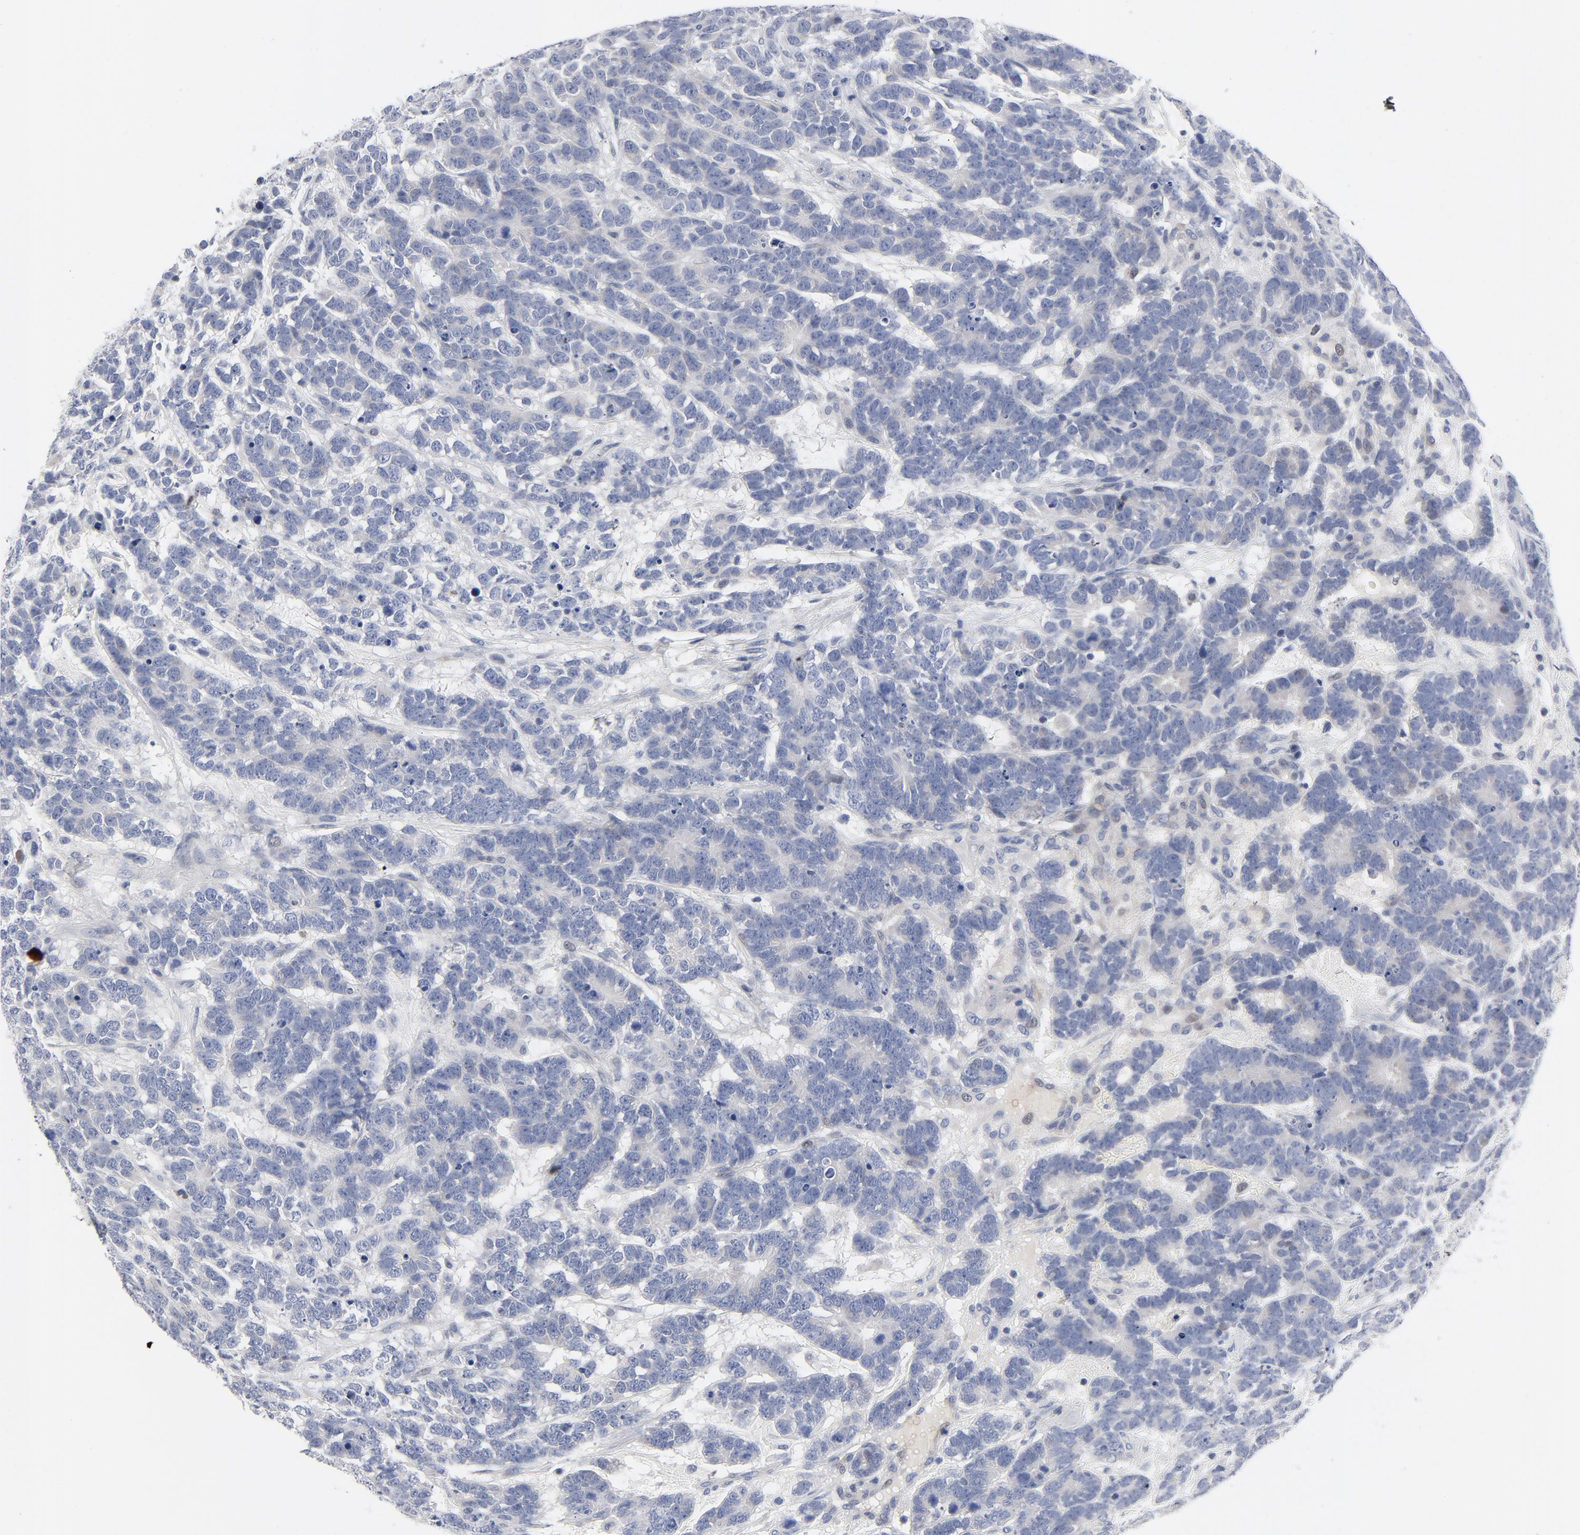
{"staining": {"intensity": "negative", "quantity": "none", "location": "none"}, "tissue": "testis cancer", "cell_type": "Tumor cells", "image_type": "cancer", "snomed": [{"axis": "morphology", "description": "Carcinoma, Embryonal, NOS"}, {"axis": "topography", "description": "Testis"}], "caption": "IHC photomicrograph of testis embryonal carcinoma stained for a protein (brown), which exhibits no staining in tumor cells.", "gene": "KCNK13", "patient": {"sex": "male", "age": 26}}